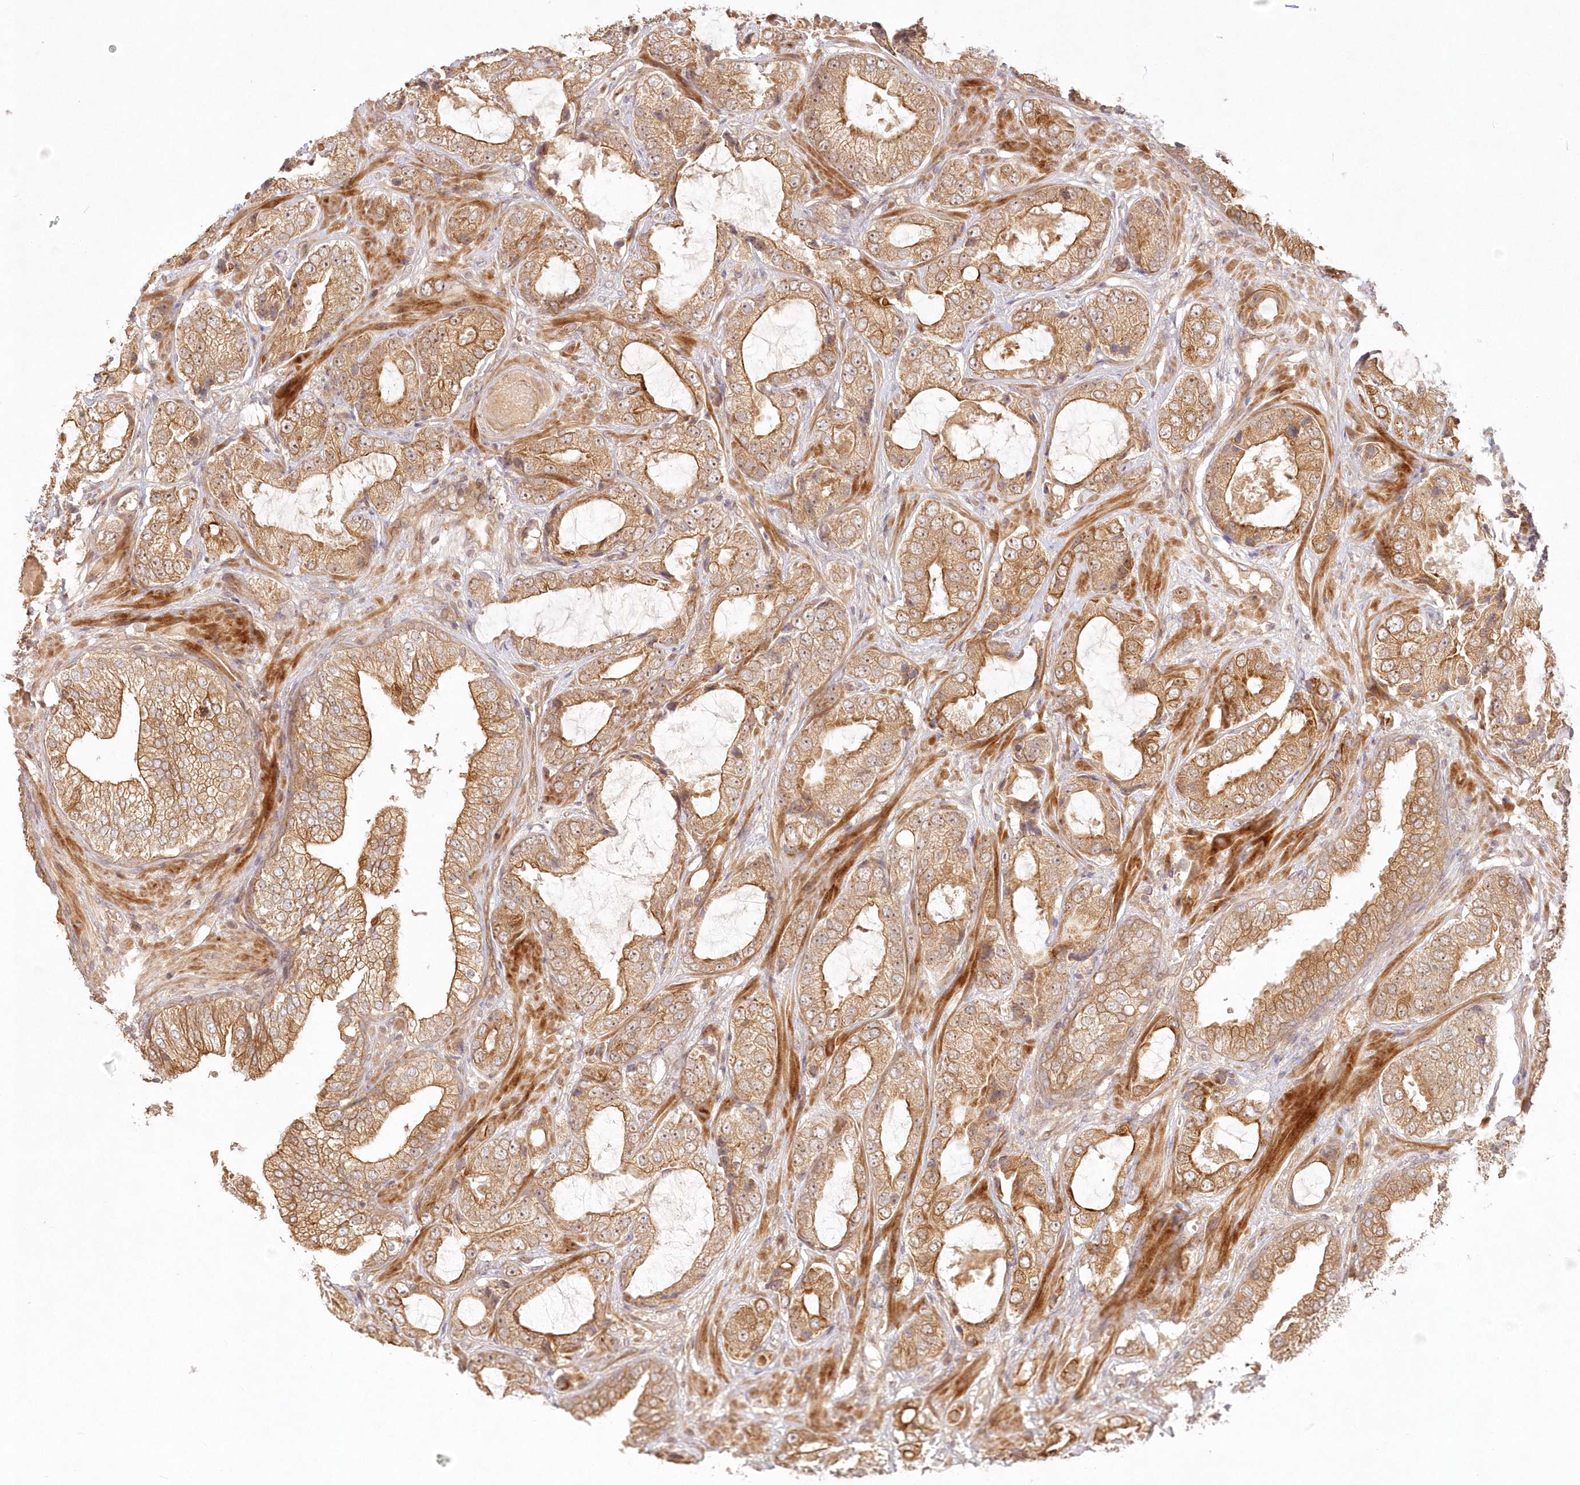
{"staining": {"intensity": "moderate", "quantity": ">75%", "location": "cytoplasmic/membranous"}, "tissue": "prostate cancer", "cell_type": "Tumor cells", "image_type": "cancer", "snomed": [{"axis": "morphology", "description": "Normal tissue, NOS"}, {"axis": "morphology", "description": "Adenocarcinoma, High grade"}, {"axis": "topography", "description": "Prostate"}, {"axis": "topography", "description": "Peripheral nerve tissue"}], "caption": "Immunohistochemical staining of human high-grade adenocarcinoma (prostate) demonstrates medium levels of moderate cytoplasmic/membranous positivity in approximately >75% of tumor cells.", "gene": "KIAA0232", "patient": {"sex": "male", "age": 59}}